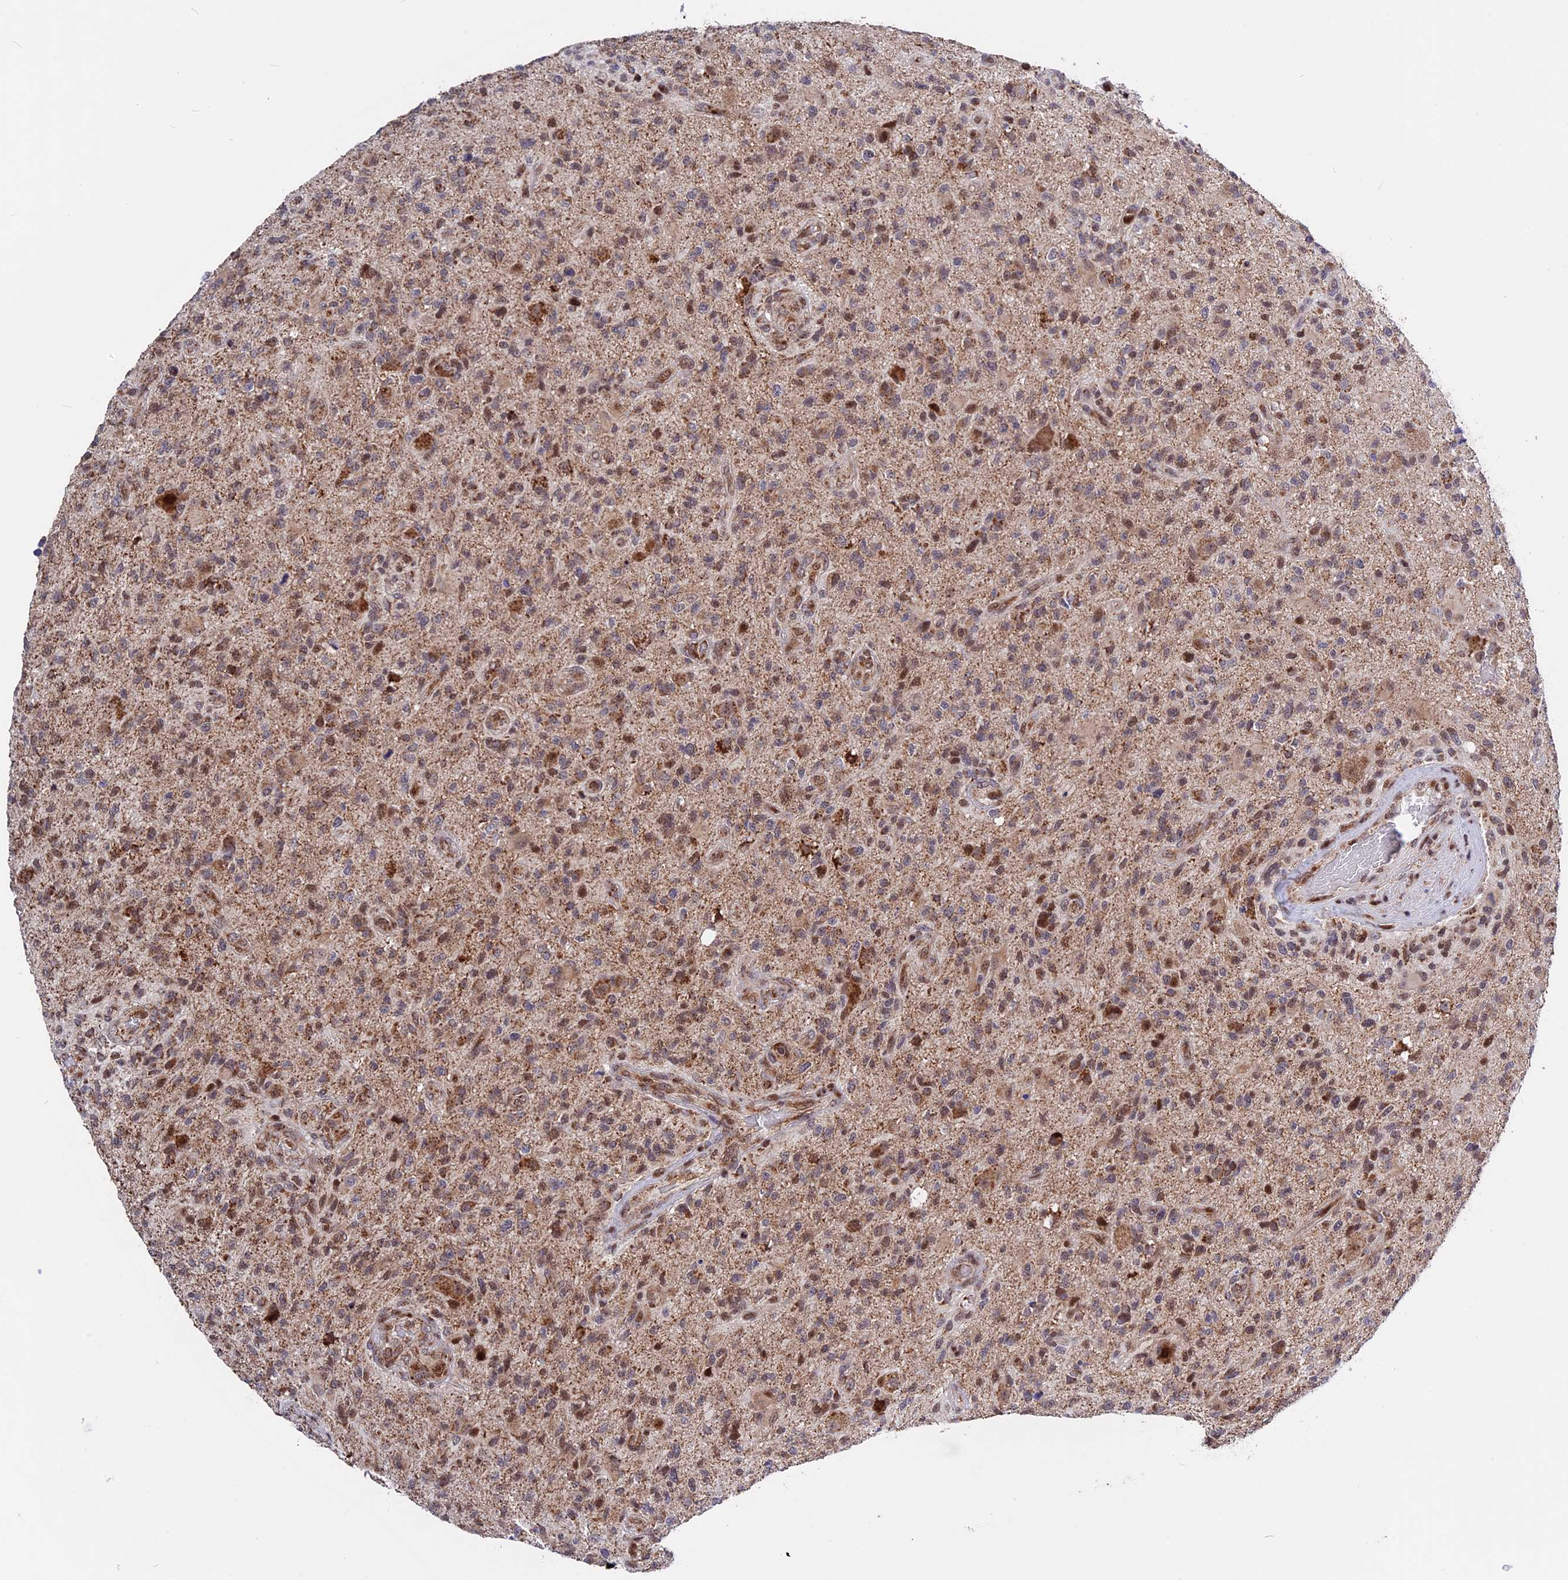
{"staining": {"intensity": "strong", "quantity": "25%-75%", "location": "cytoplasmic/membranous,nuclear"}, "tissue": "glioma", "cell_type": "Tumor cells", "image_type": "cancer", "snomed": [{"axis": "morphology", "description": "Glioma, malignant, High grade"}, {"axis": "topography", "description": "Brain"}], "caption": "Glioma was stained to show a protein in brown. There is high levels of strong cytoplasmic/membranous and nuclear expression in approximately 25%-75% of tumor cells. (DAB = brown stain, brightfield microscopy at high magnification).", "gene": "FAM174C", "patient": {"sex": "male", "age": 47}}